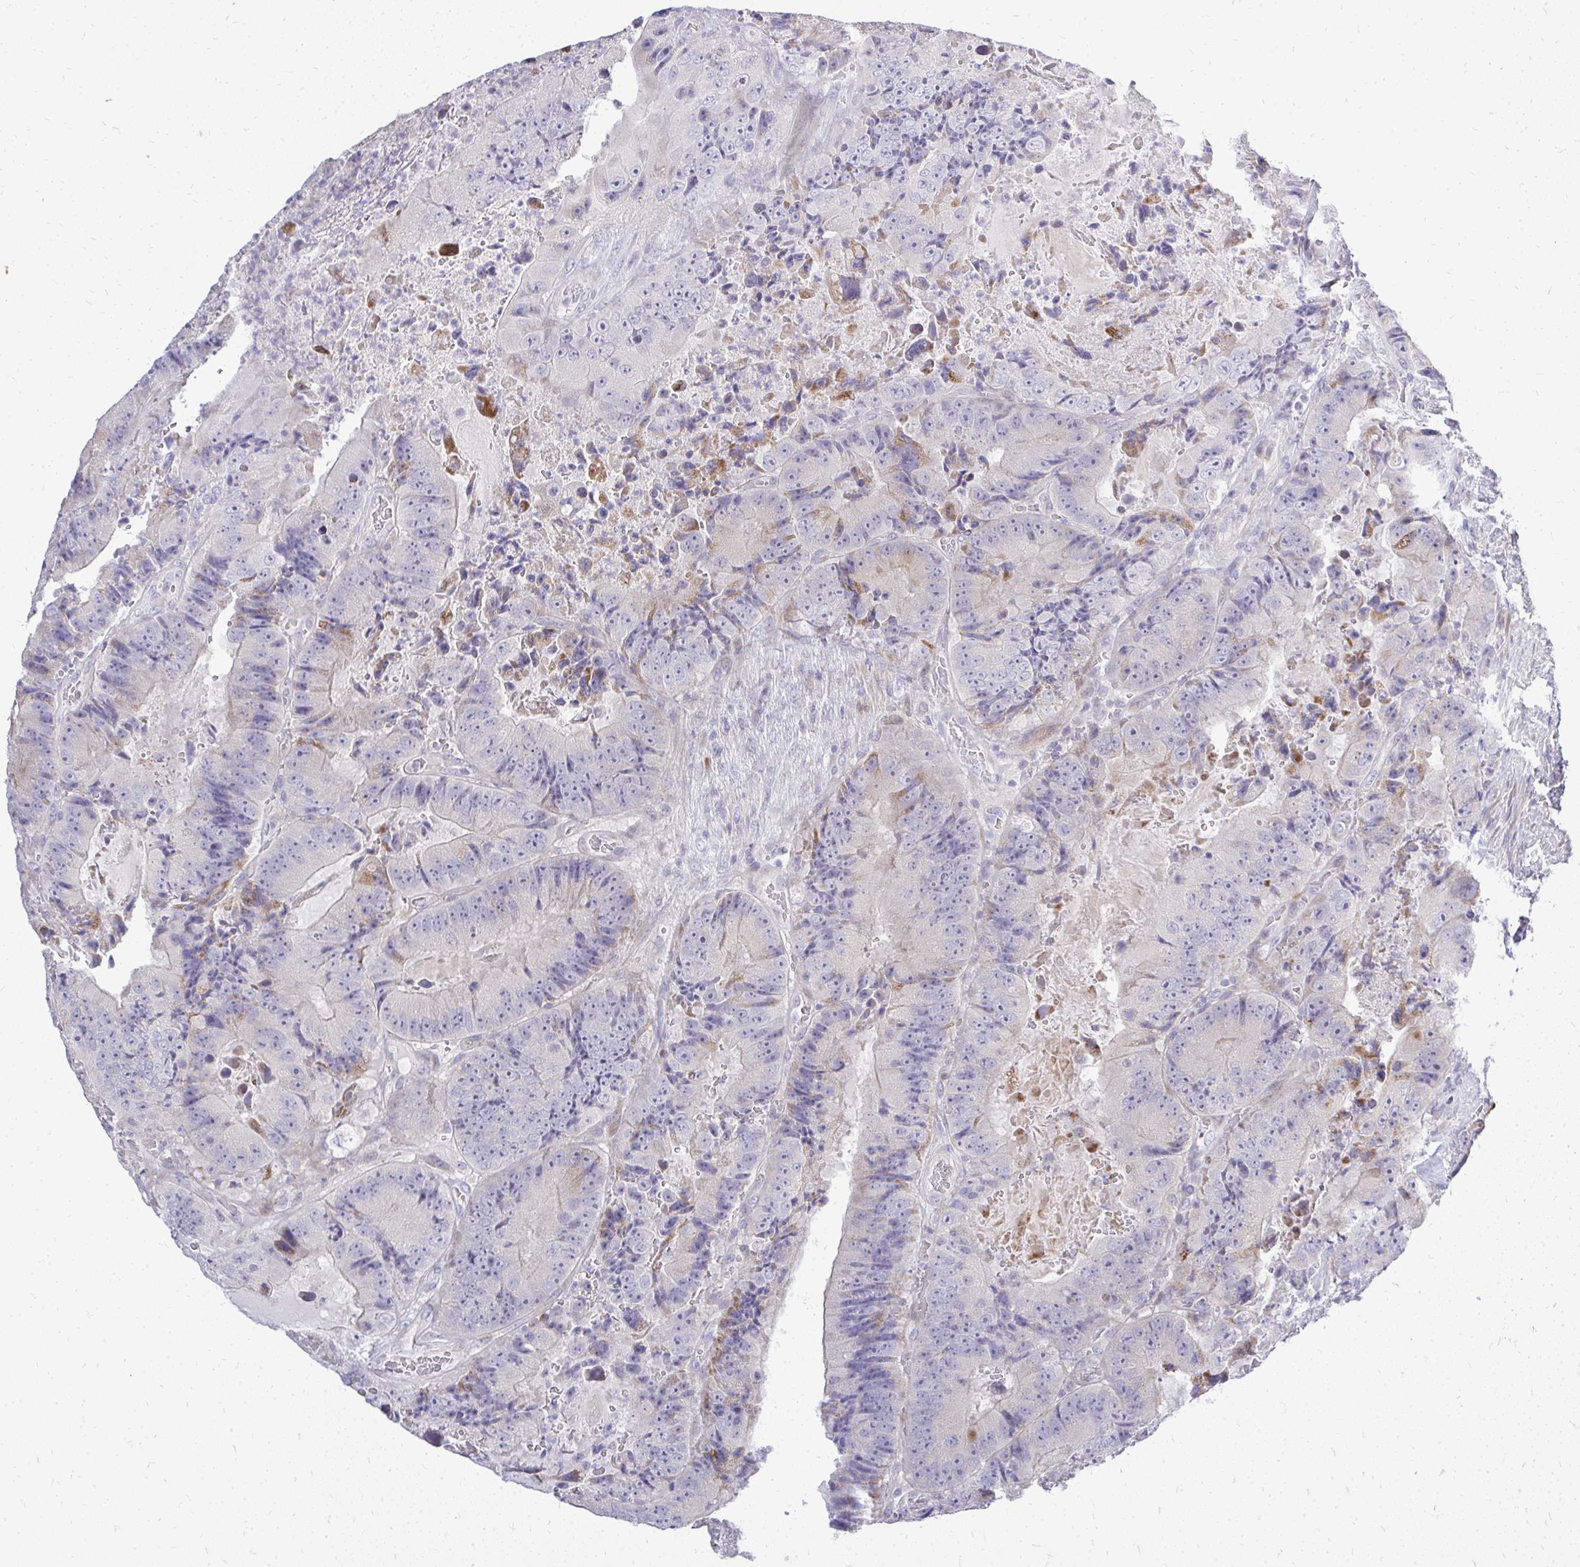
{"staining": {"intensity": "moderate", "quantity": "<25%", "location": "cytoplasmic/membranous"}, "tissue": "colorectal cancer", "cell_type": "Tumor cells", "image_type": "cancer", "snomed": [{"axis": "morphology", "description": "Adenocarcinoma, NOS"}, {"axis": "topography", "description": "Colon"}], "caption": "Brown immunohistochemical staining in colorectal cancer (adenocarcinoma) displays moderate cytoplasmic/membranous staining in about <25% of tumor cells. The staining is performed using DAB (3,3'-diaminobenzidine) brown chromogen to label protein expression. The nuclei are counter-stained blue using hematoxylin.", "gene": "OR8D1", "patient": {"sex": "female", "age": 86}}